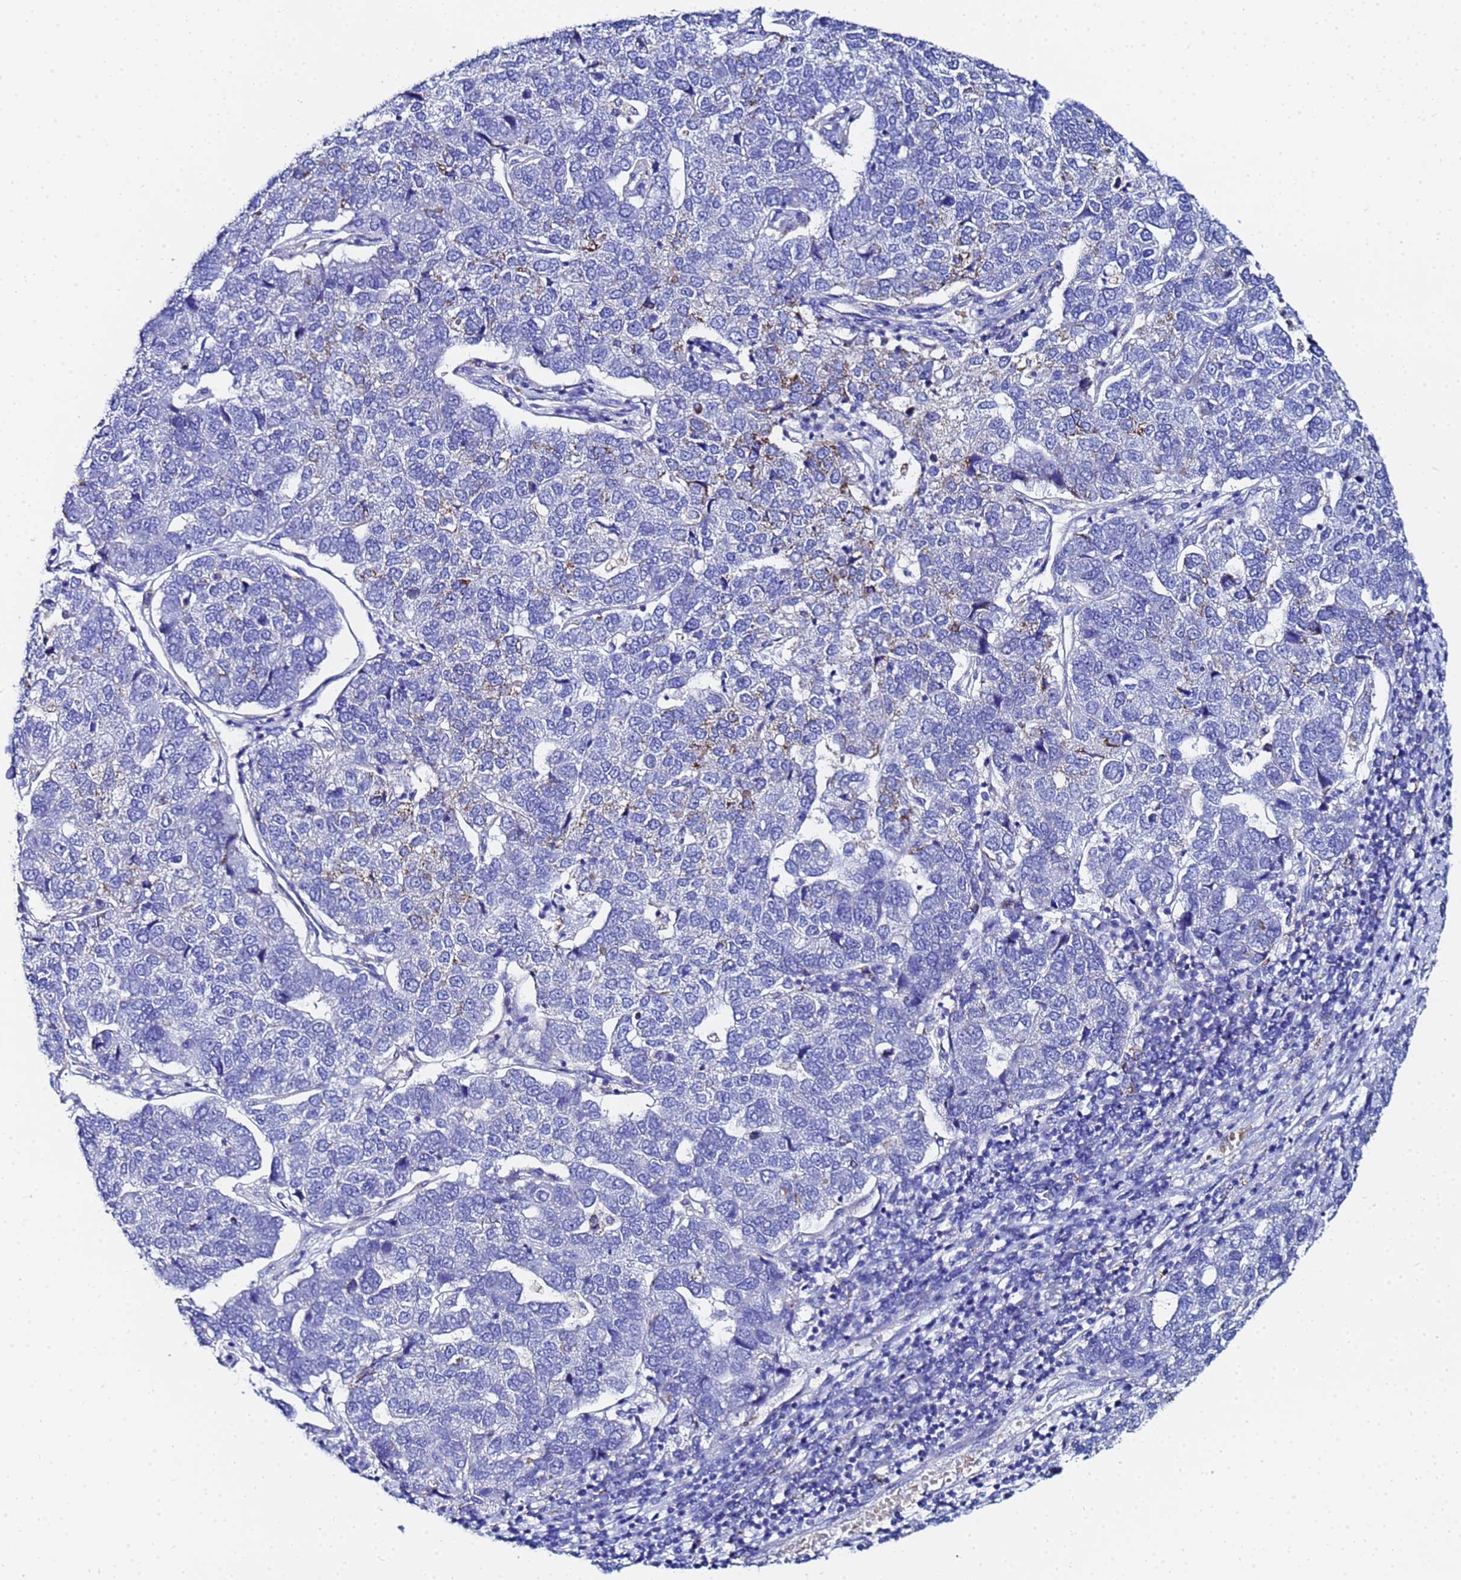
{"staining": {"intensity": "negative", "quantity": "none", "location": "none"}, "tissue": "pancreatic cancer", "cell_type": "Tumor cells", "image_type": "cancer", "snomed": [{"axis": "morphology", "description": "Adenocarcinoma, NOS"}, {"axis": "topography", "description": "Pancreas"}], "caption": "Pancreatic adenocarcinoma stained for a protein using IHC demonstrates no staining tumor cells.", "gene": "ZNF26", "patient": {"sex": "female", "age": 61}}